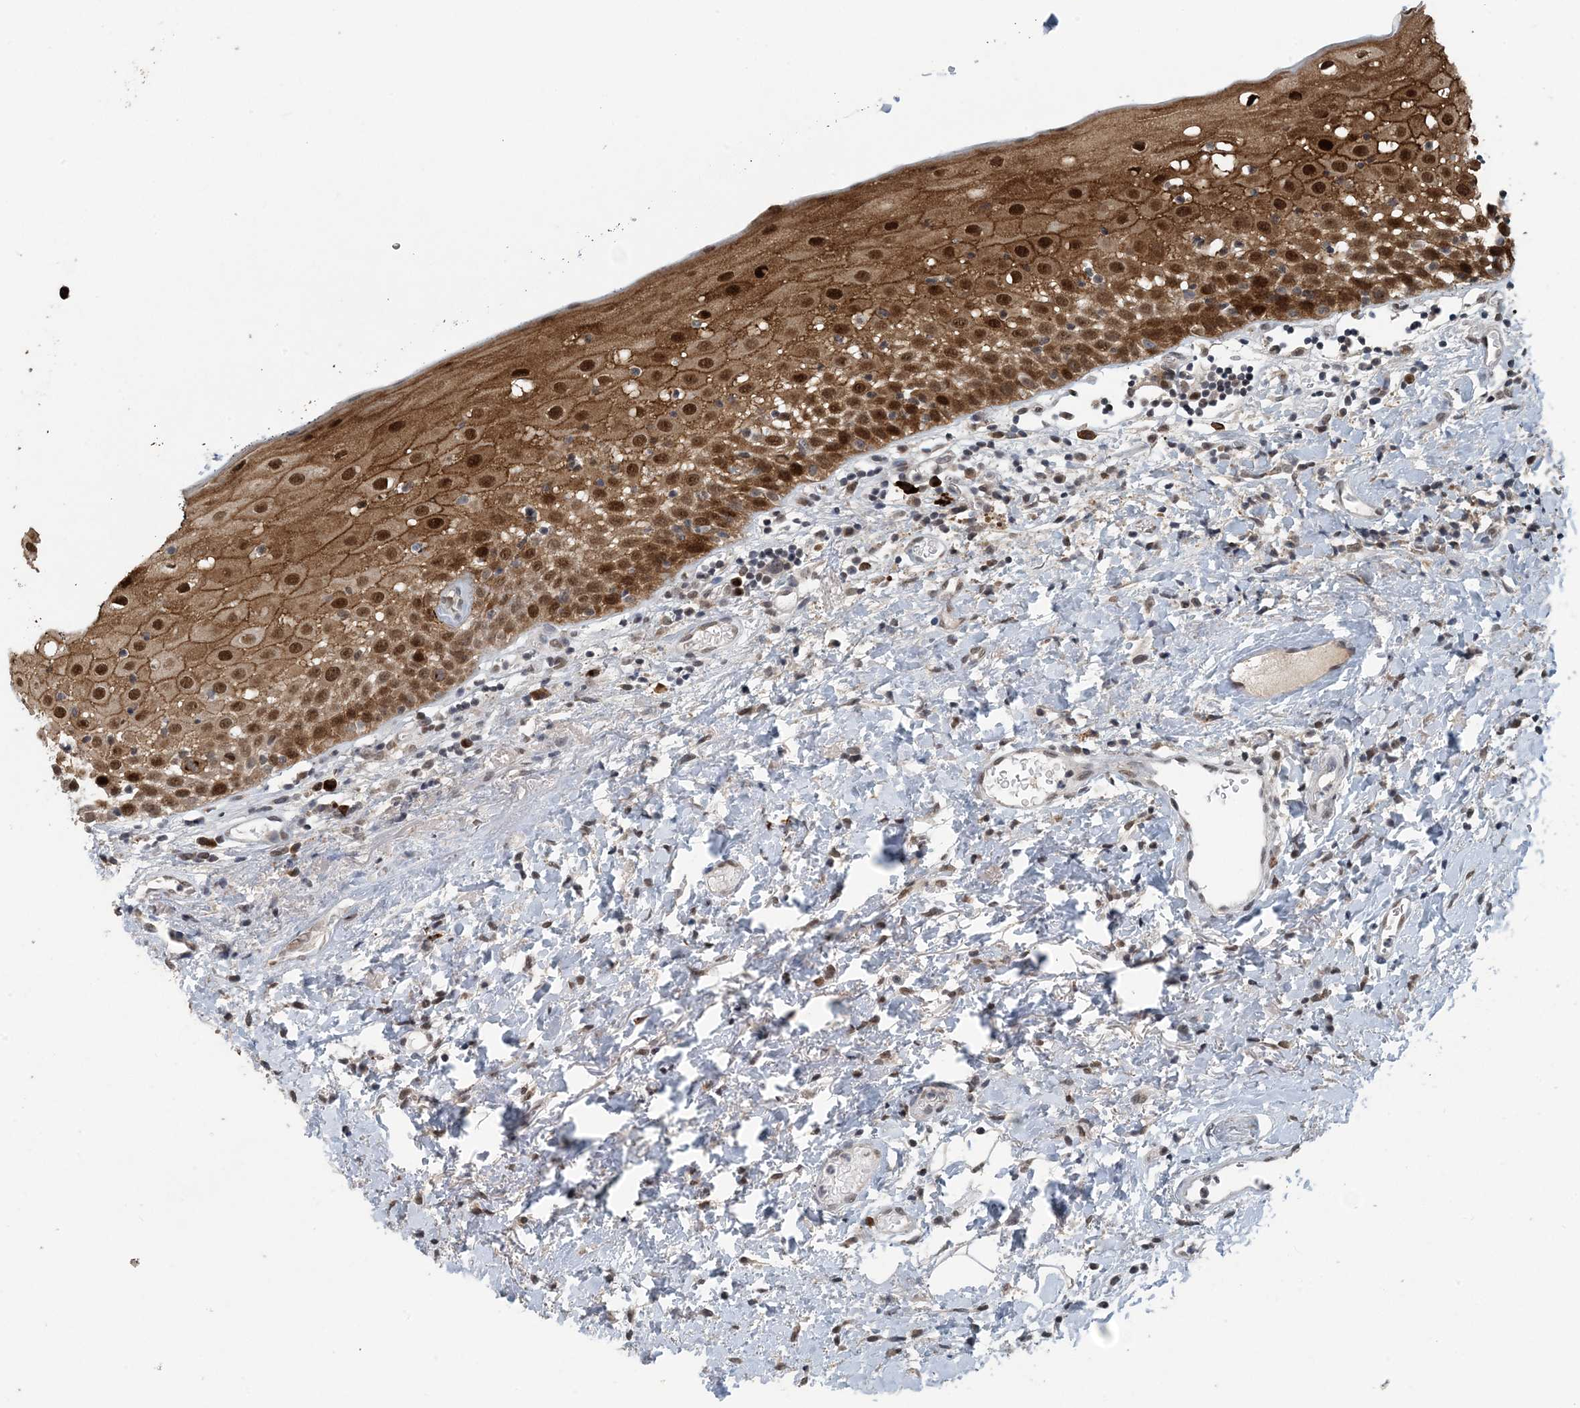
{"staining": {"intensity": "strong", "quantity": ">75%", "location": "cytoplasmic/membranous,nuclear"}, "tissue": "oral mucosa", "cell_type": "Squamous epithelial cells", "image_type": "normal", "snomed": [{"axis": "morphology", "description": "Normal tissue, NOS"}, {"axis": "topography", "description": "Oral tissue"}], "caption": "A photomicrograph of oral mucosa stained for a protein shows strong cytoplasmic/membranous,nuclear brown staining in squamous epithelial cells.", "gene": "MBD2", "patient": {"sex": "male", "age": 74}}